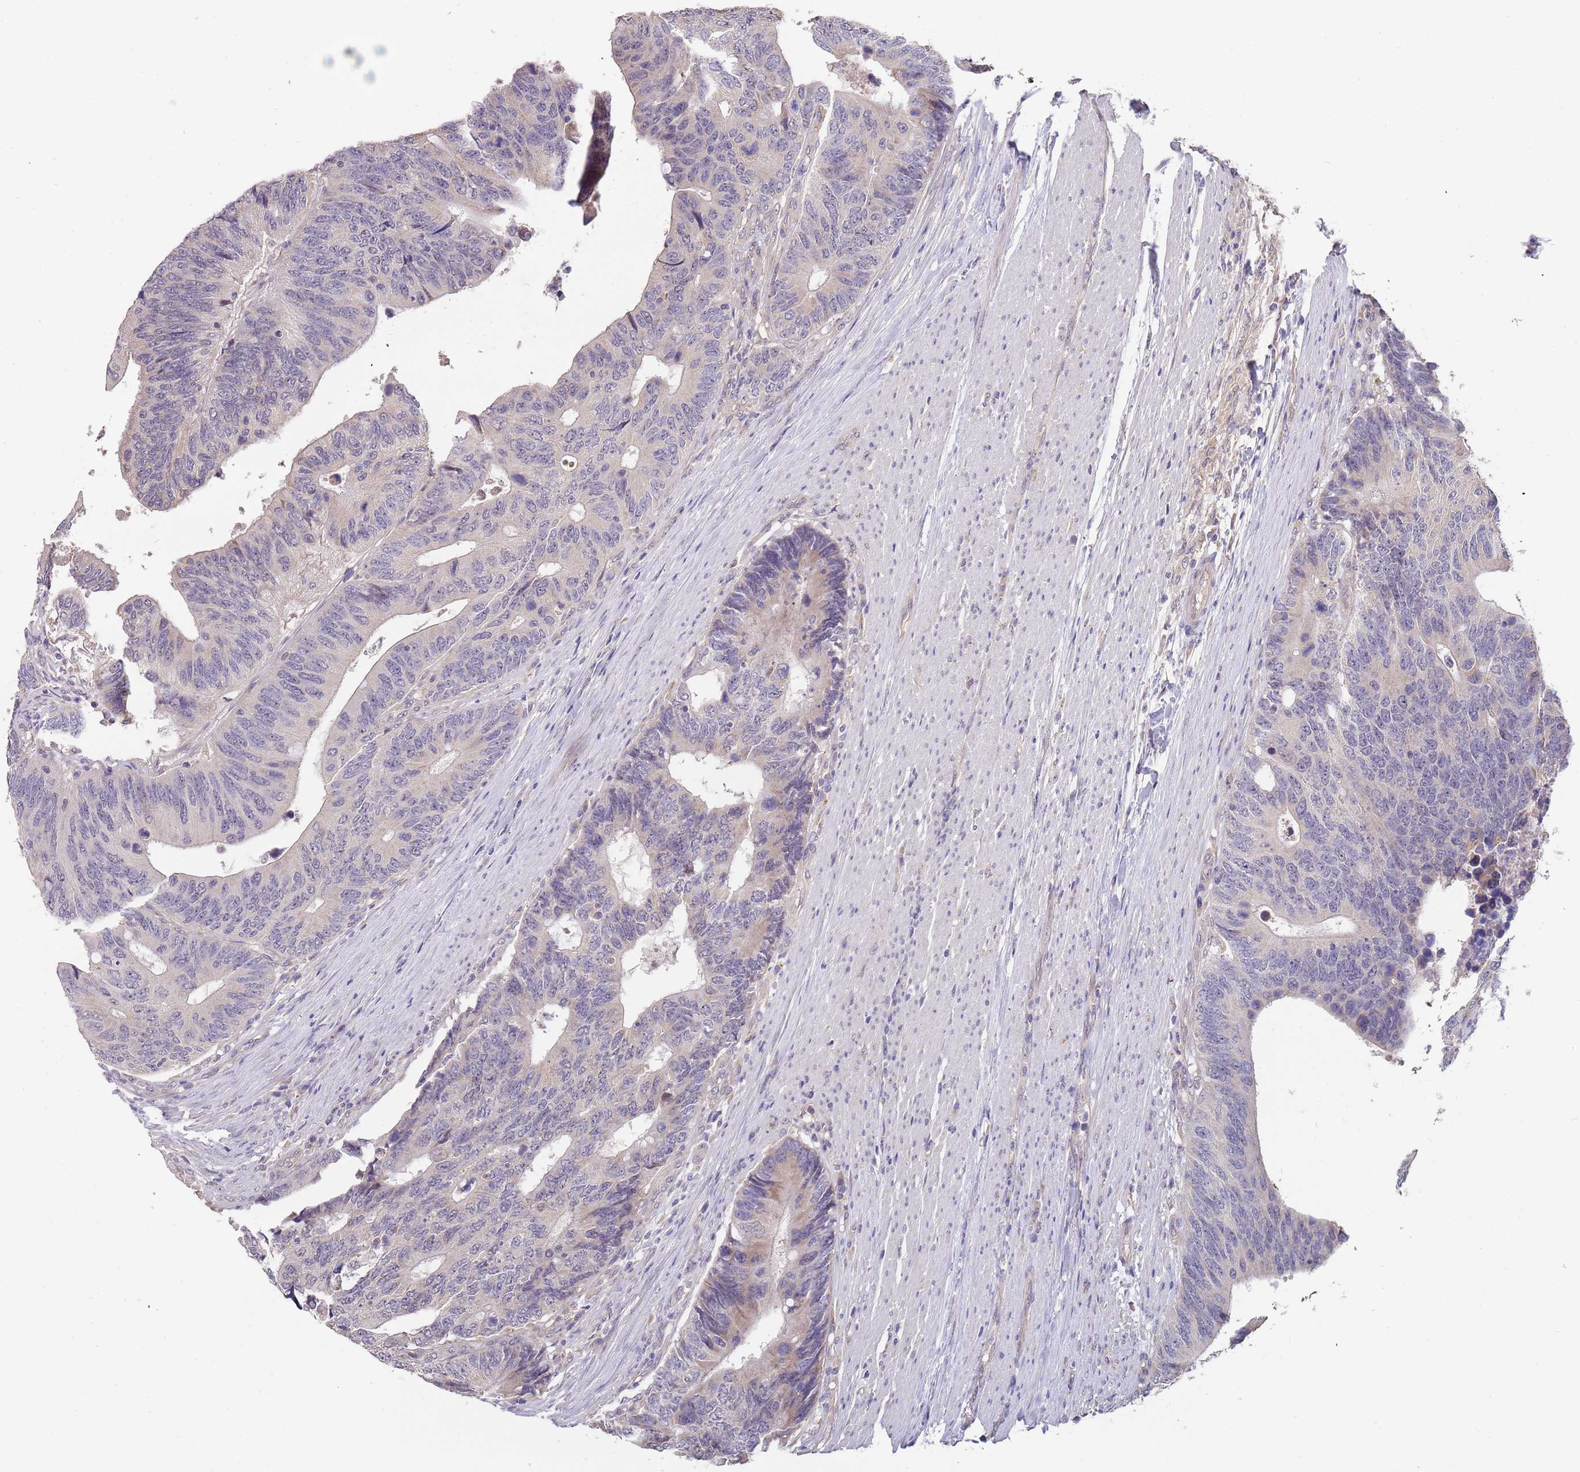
{"staining": {"intensity": "negative", "quantity": "none", "location": "none"}, "tissue": "colorectal cancer", "cell_type": "Tumor cells", "image_type": "cancer", "snomed": [{"axis": "morphology", "description": "Adenocarcinoma, NOS"}, {"axis": "topography", "description": "Colon"}], "caption": "DAB (3,3'-diaminobenzidine) immunohistochemical staining of adenocarcinoma (colorectal) exhibits no significant expression in tumor cells.", "gene": "TMEM64", "patient": {"sex": "male", "age": 87}}